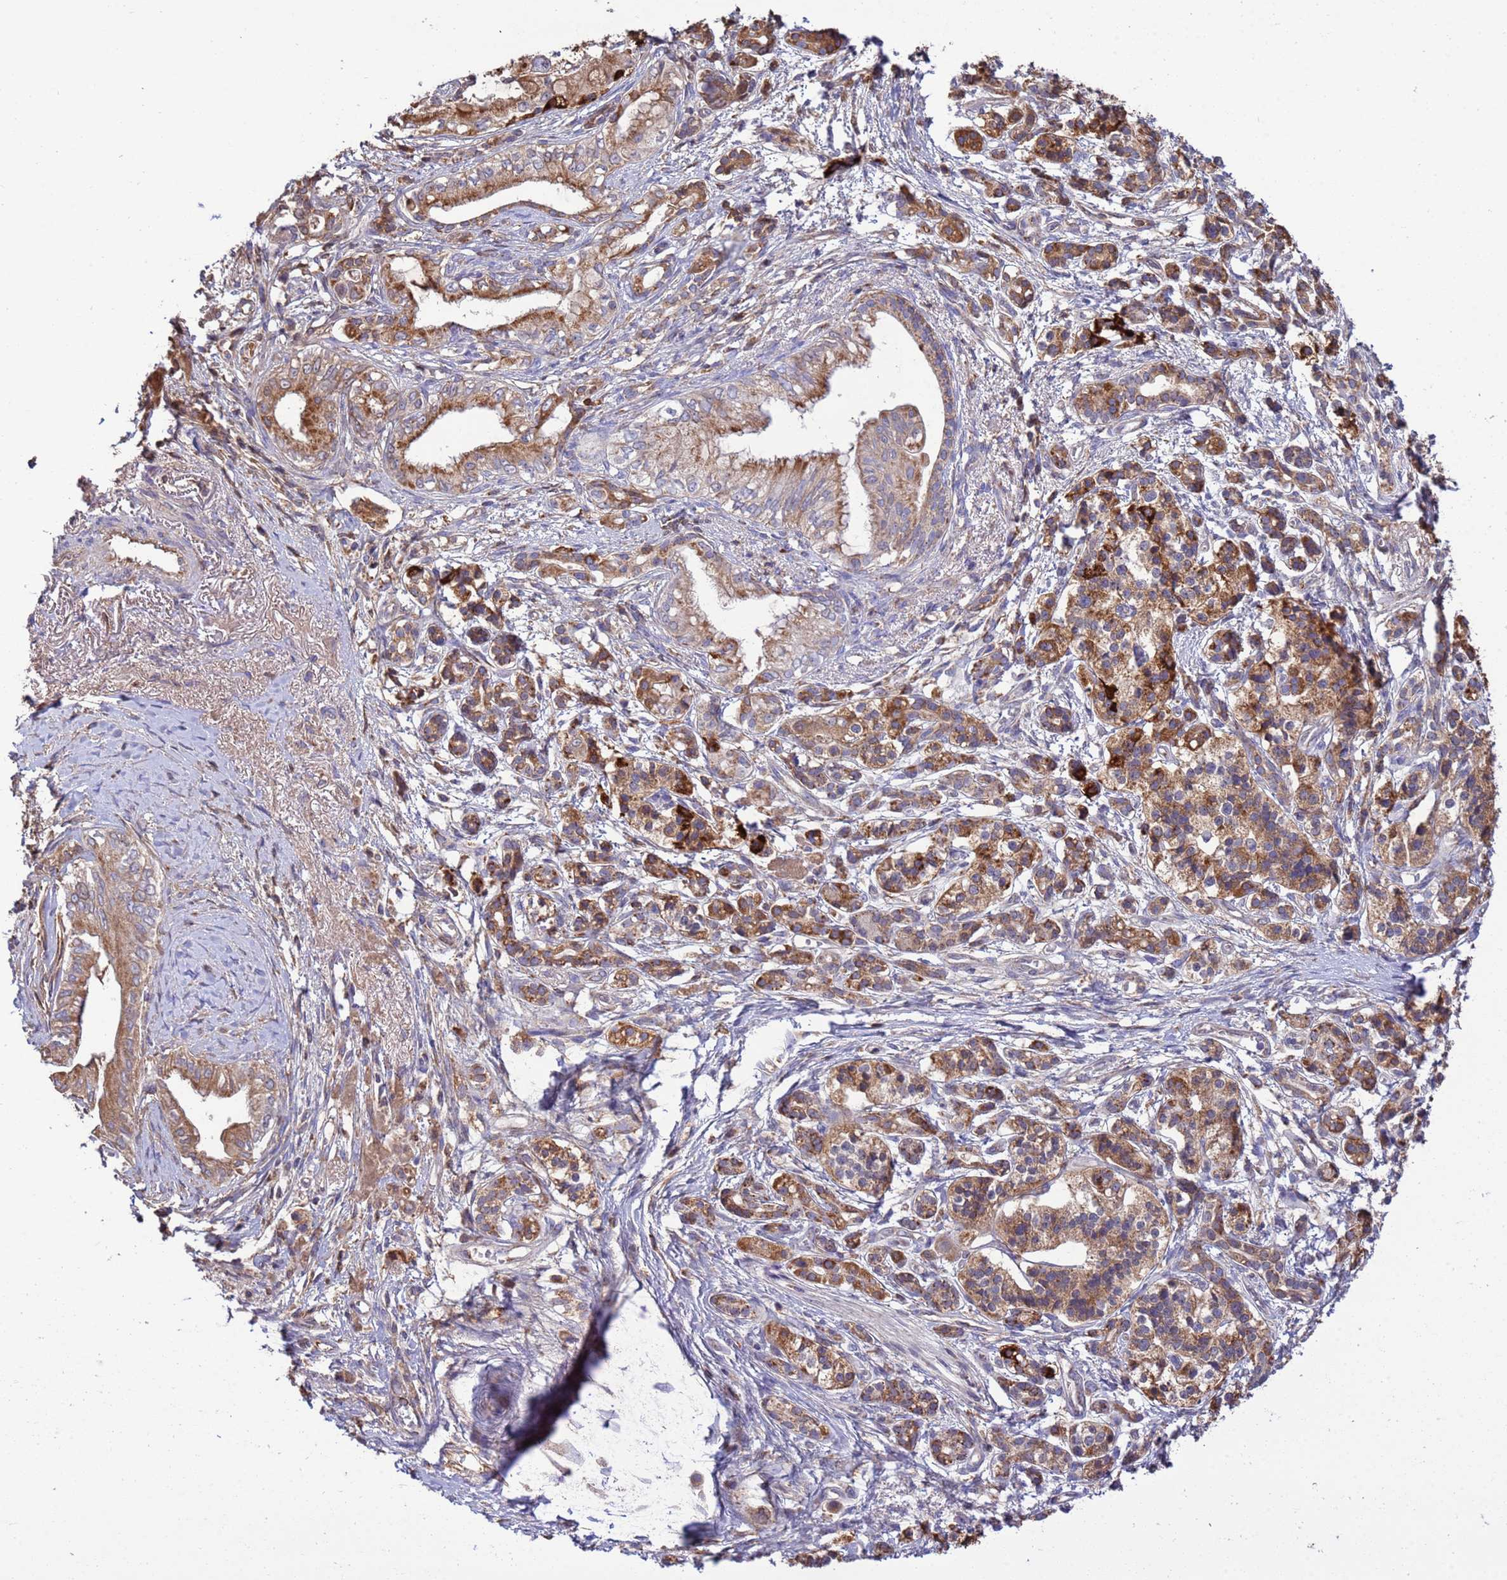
{"staining": {"intensity": "moderate", "quantity": ">75%", "location": "cytoplasmic/membranous"}, "tissue": "pancreatic cancer", "cell_type": "Tumor cells", "image_type": "cancer", "snomed": [{"axis": "morphology", "description": "Adenocarcinoma, NOS"}, {"axis": "topography", "description": "Pancreas"}], "caption": "Immunohistochemical staining of human pancreatic cancer (adenocarcinoma) displays medium levels of moderate cytoplasmic/membranous protein expression in approximately >75% of tumor cells. The staining was performed using DAB (3,3'-diaminobenzidine), with brown indicating positive protein expression. Nuclei are stained blue with hematoxylin.", "gene": "GLUD1", "patient": {"sex": "male", "age": 71}}